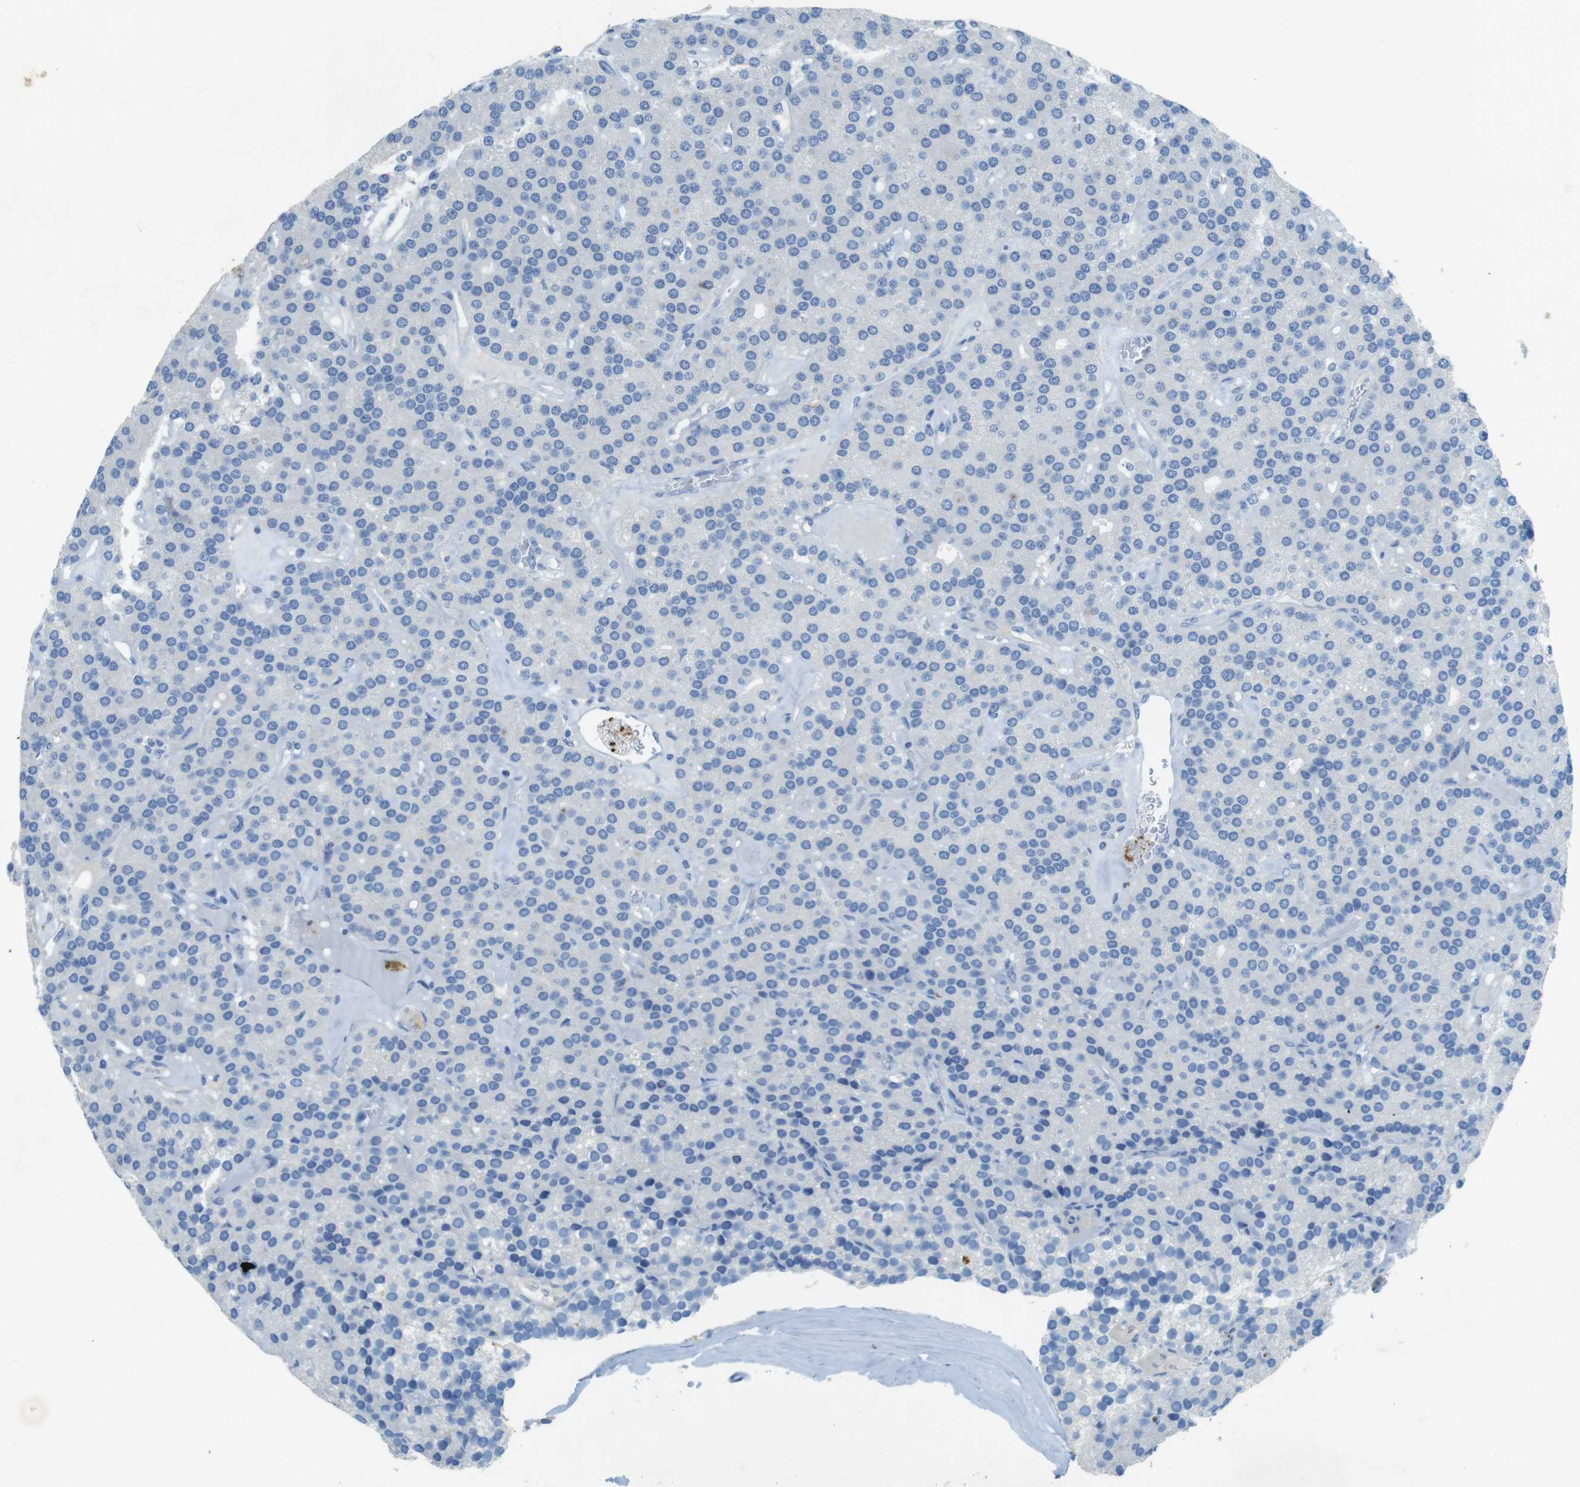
{"staining": {"intensity": "negative", "quantity": "none", "location": "none"}, "tissue": "parathyroid gland", "cell_type": "Glandular cells", "image_type": "normal", "snomed": [{"axis": "morphology", "description": "Normal tissue, NOS"}, {"axis": "morphology", "description": "Adenoma, NOS"}, {"axis": "topography", "description": "Parathyroid gland"}], "caption": "This micrograph is of benign parathyroid gland stained with immunohistochemistry (IHC) to label a protein in brown with the nuclei are counter-stained blue. There is no expression in glandular cells. (DAB IHC, high magnification).", "gene": "CD320", "patient": {"sex": "female", "age": 86}}